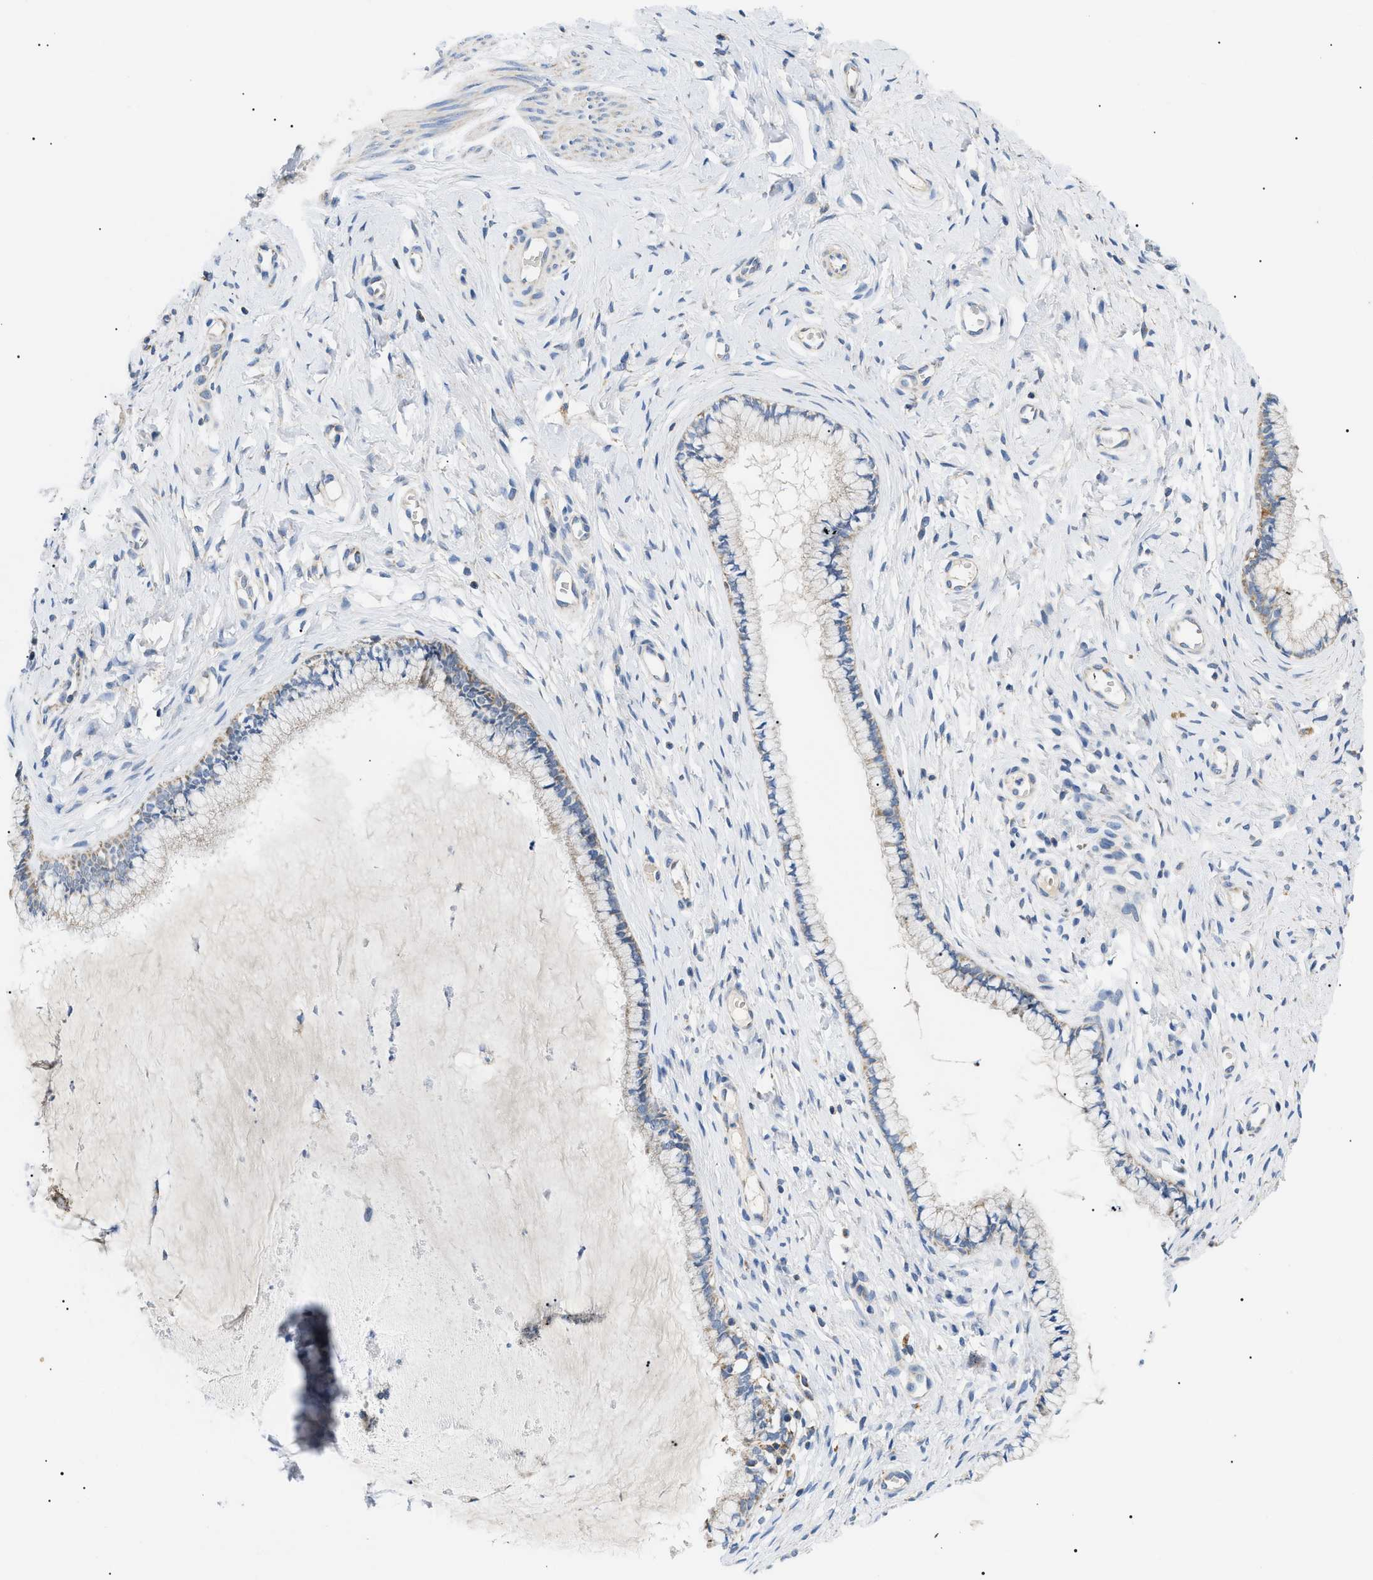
{"staining": {"intensity": "negative", "quantity": "none", "location": "none"}, "tissue": "cervix", "cell_type": "Glandular cells", "image_type": "normal", "snomed": [{"axis": "morphology", "description": "Normal tissue, NOS"}, {"axis": "topography", "description": "Cervix"}], "caption": "Image shows no significant protein expression in glandular cells of normal cervix.", "gene": "TOMM6", "patient": {"sex": "female", "age": 65}}